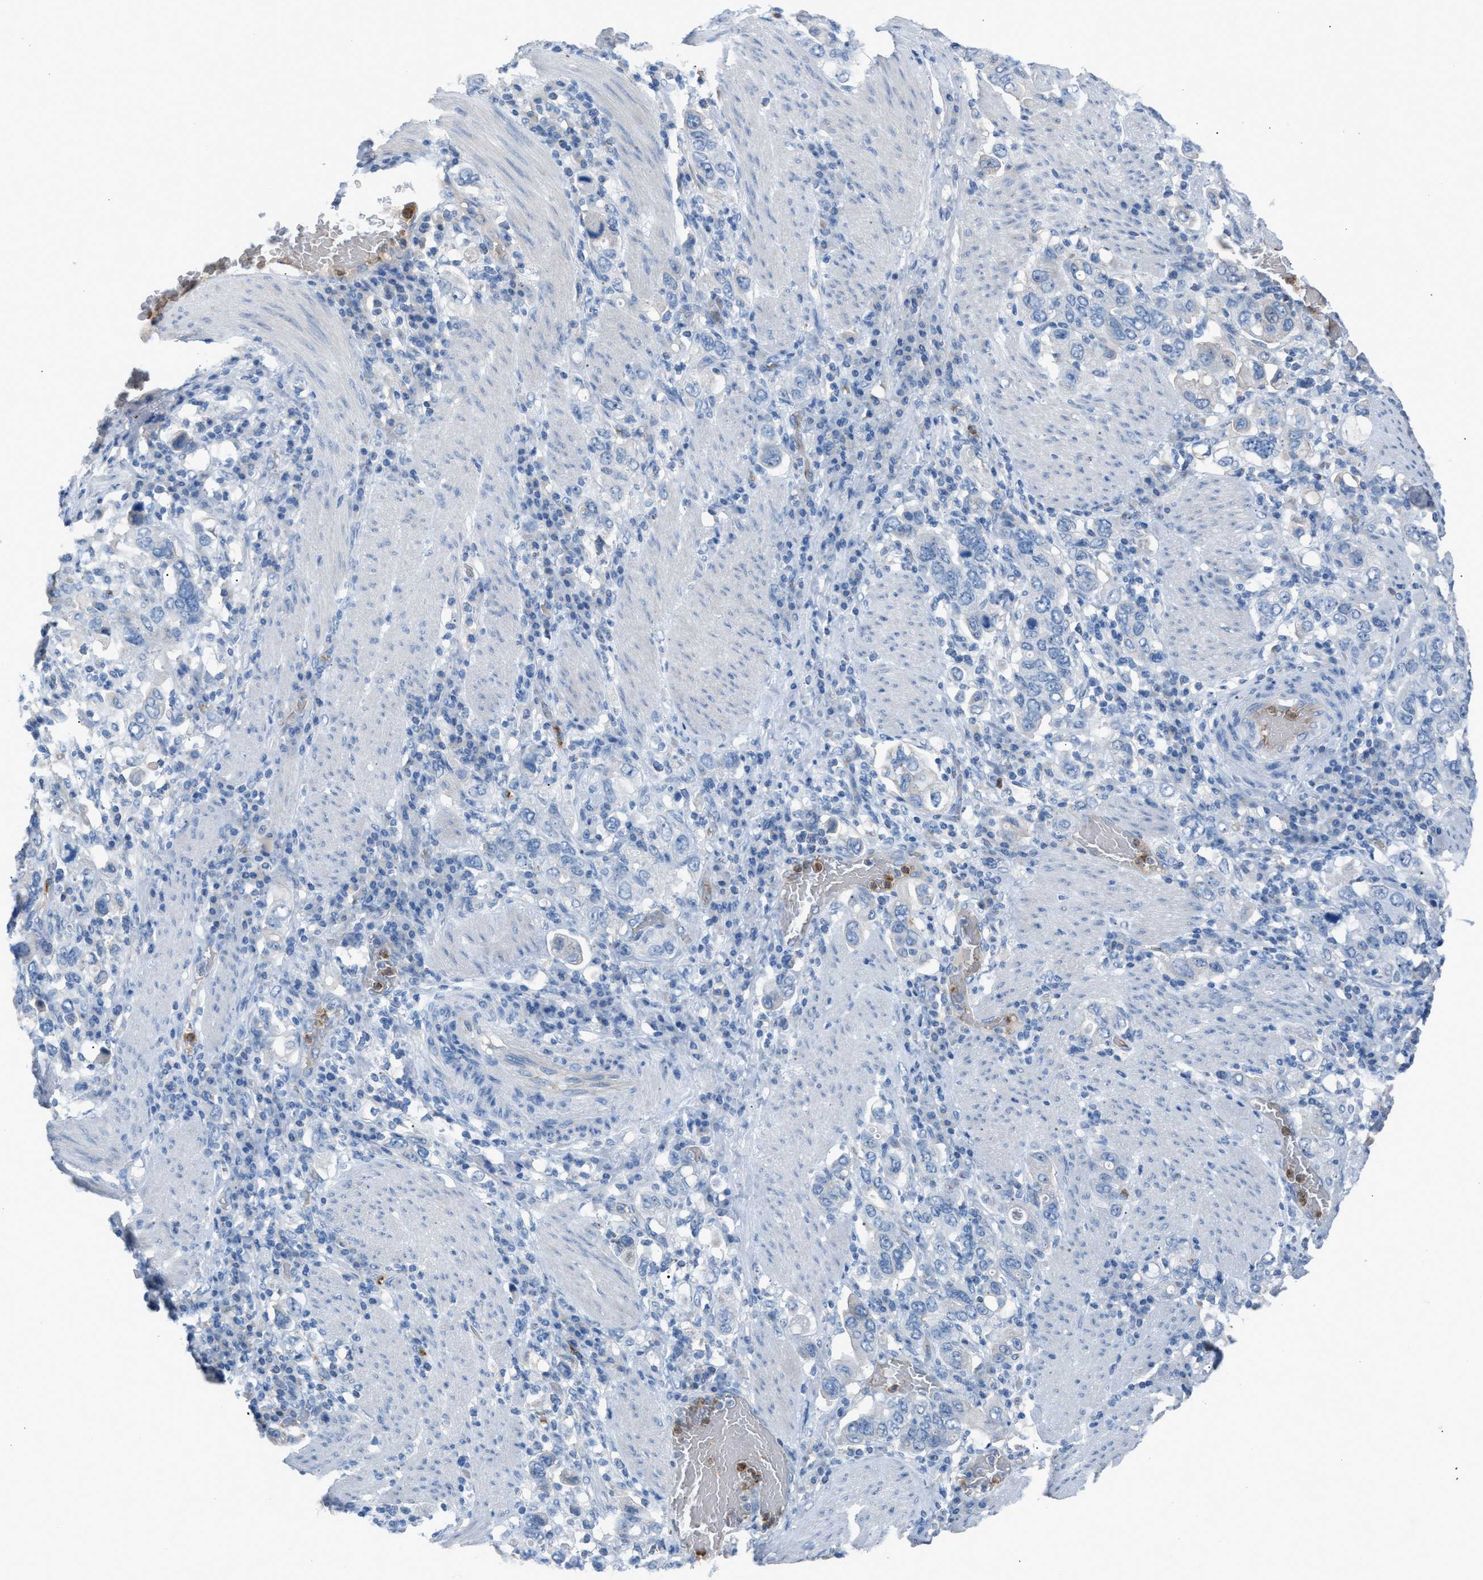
{"staining": {"intensity": "negative", "quantity": "none", "location": "none"}, "tissue": "stomach cancer", "cell_type": "Tumor cells", "image_type": "cancer", "snomed": [{"axis": "morphology", "description": "Adenocarcinoma, NOS"}, {"axis": "topography", "description": "Stomach, upper"}], "caption": "IHC of stomach cancer (adenocarcinoma) exhibits no positivity in tumor cells.", "gene": "CFAP77", "patient": {"sex": "male", "age": 62}}